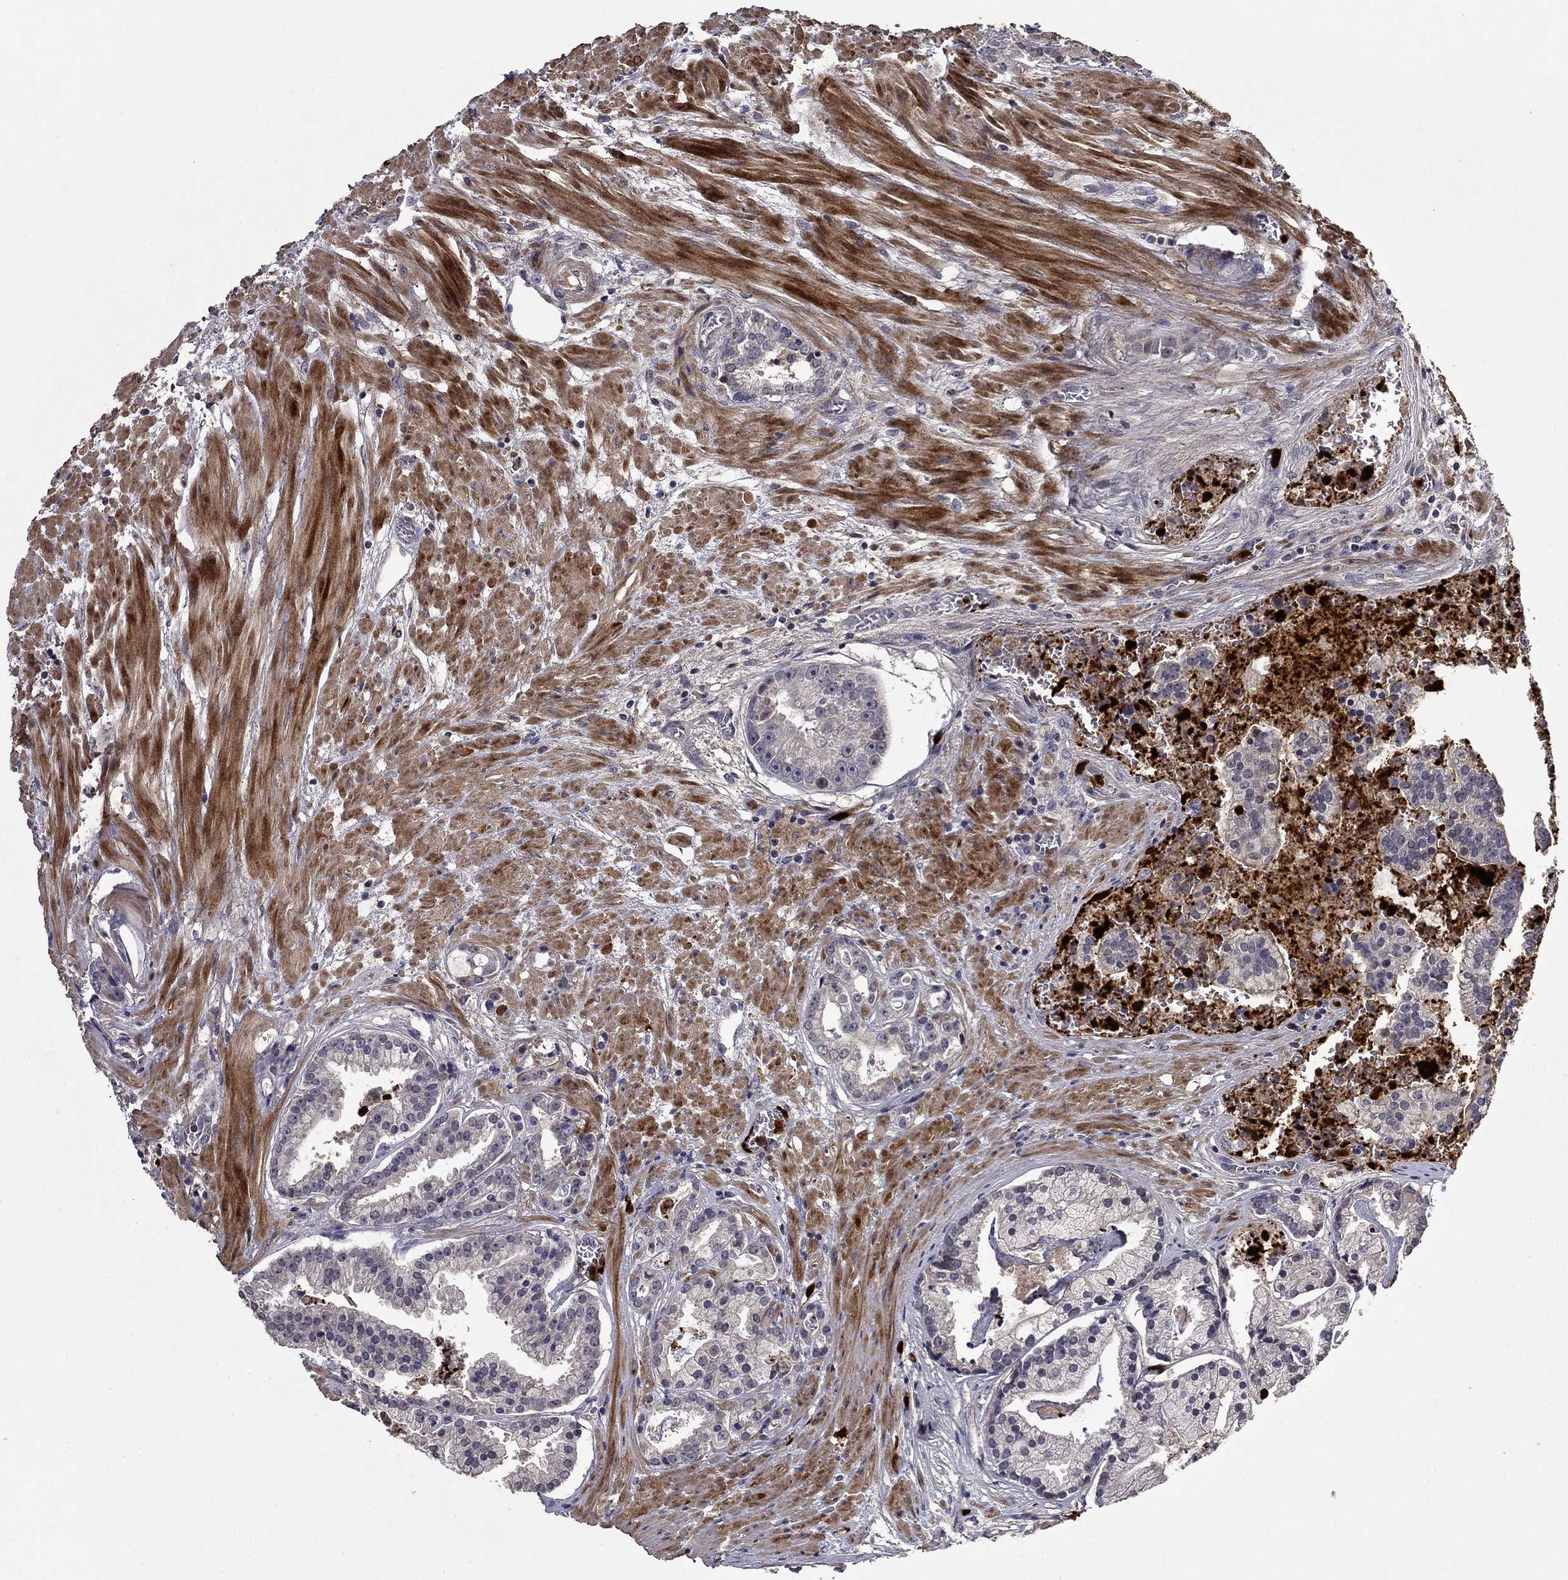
{"staining": {"intensity": "negative", "quantity": "none", "location": "none"}, "tissue": "prostate cancer", "cell_type": "Tumor cells", "image_type": "cancer", "snomed": [{"axis": "morphology", "description": "Adenocarcinoma, NOS"}, {"axis": "topography", "description": "Prostate and seminal vesicle, NOS"}, {"axis": "topography", "description": "Prostate"}], "caption": "Tumor cells are negative for protein expression in human prostate cancer (adenocarcinoma).", "gene": "SATB1", "patient": {"sex": "male", "age": 44}}